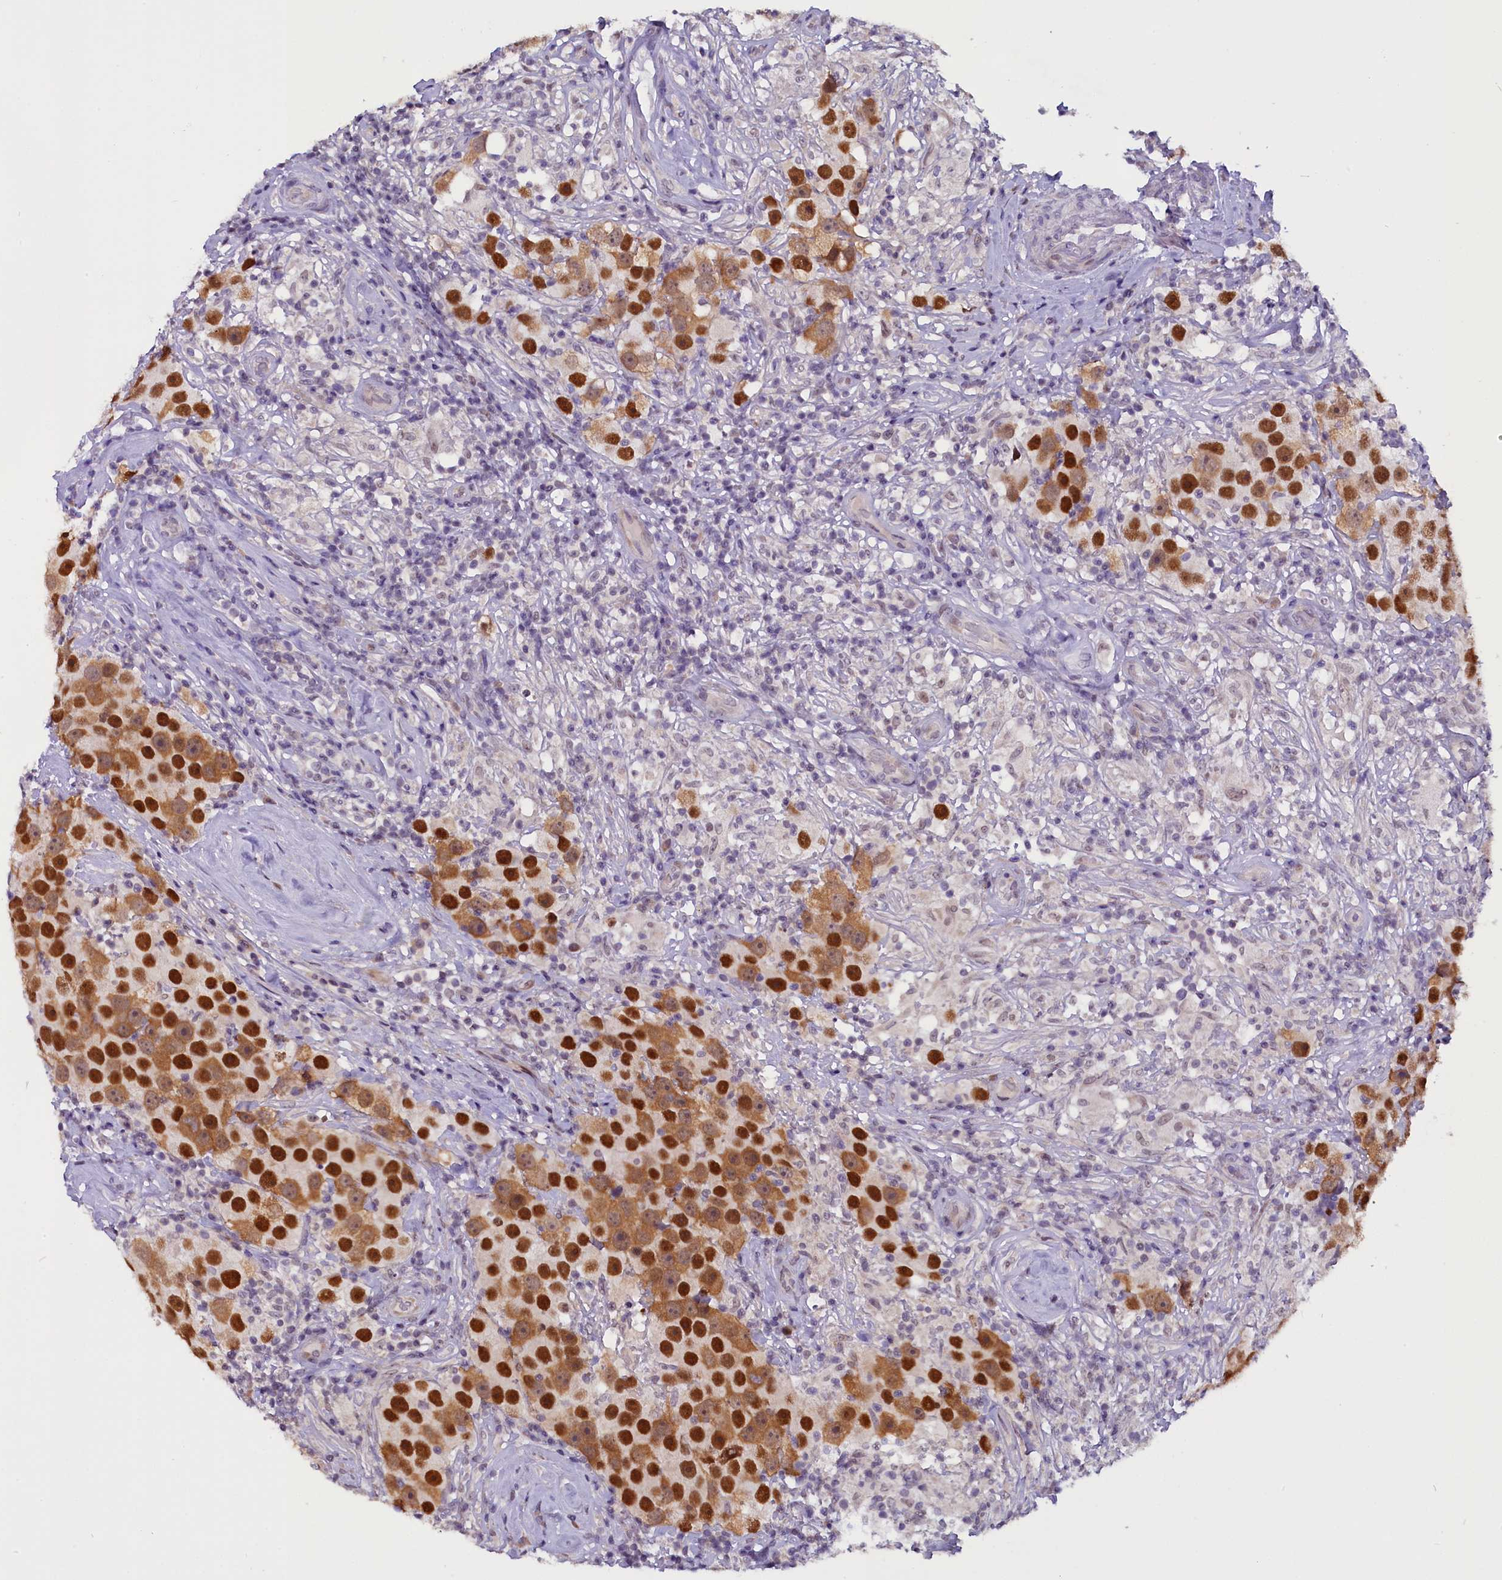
{"staining": {"intensity": "strong", "quantity": ">75%", "location": "cytoplasmic/membranous,nuclear"}, "tissue": "testis cancer", "cell_type": "Tumor cells", "image_type": "cancer", "snomed": [{"axis": "morphology", "description": "Seminoma, NOS"}, {"axis": "topography", "description": "Testis"}], "caption": "DAB (3,3'-diaminobenzidine) immunohistochemical staining of human testis cancer demonstrates strong cytoplasmic/membranous and nuclear protein expression in approximately >75% of tumor cells.", "gene": "RPUSD2", "patient": {"sex": "male", "age": 49}}